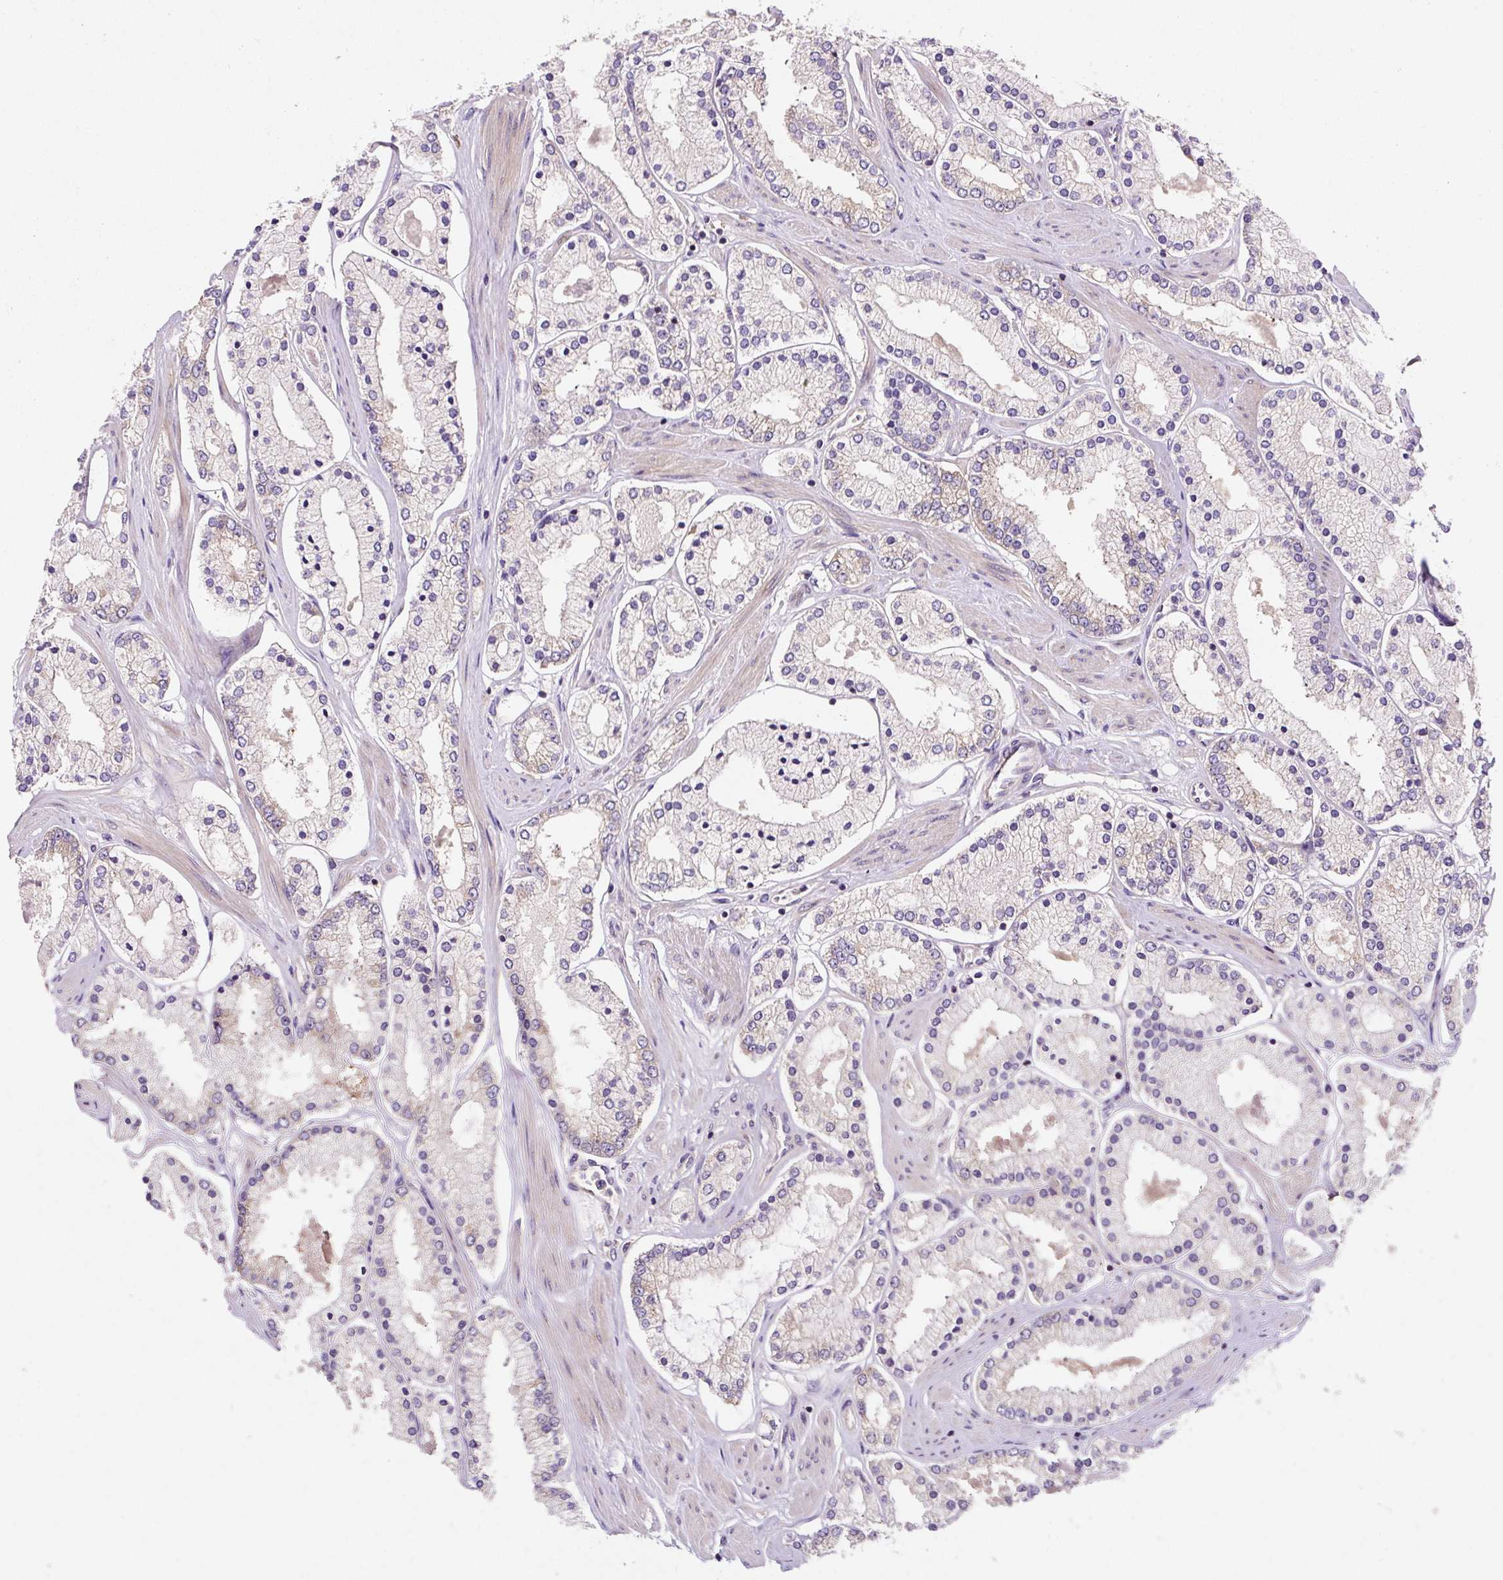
{"staining": {"intensity": "moderate", "quantity": "<25%", "location": "cytoplasmic/membranous"}, "tissue": "prostate cancer", "cell_type": "Tumor cells", "image_type": "cancer", "snomed": [{"axis": "morphology", "description": "Adenocarcinoma, Low grade"}, {"axis": "topography", "description": "Prostate"}], "caption": "Protein staining of low-grade adenocarcinoma (prostate) tissue reveals moderate cytoplasmic/membranous expression in about <25% of tumor cells. (brown staining indicates protein expression, while blue staining denotes nuclei).", "gene": "EIF2S2", "patient": {"sex": "male", "age": 42}}